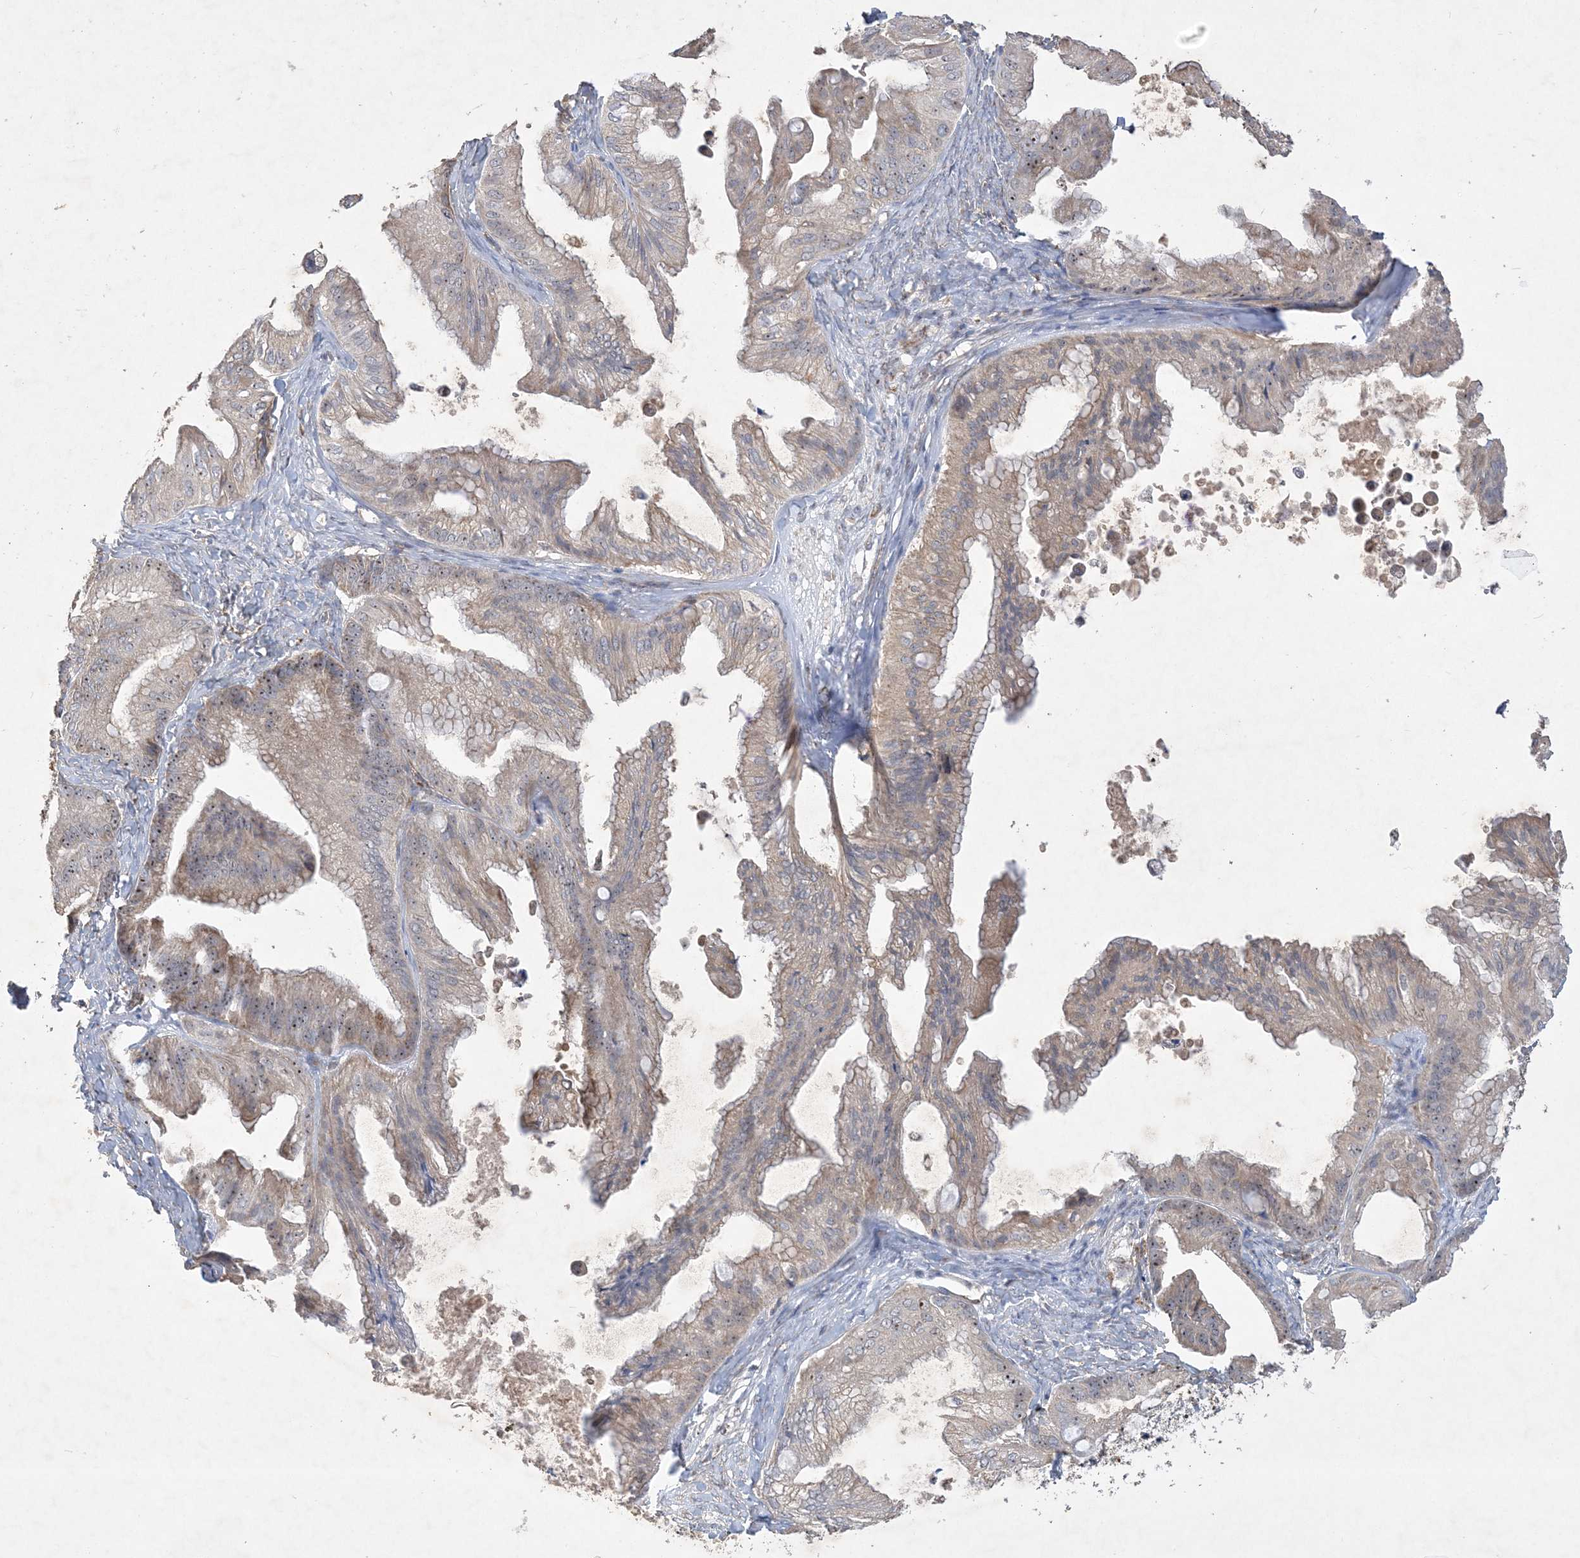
{"staining": {"intensity": "moderate", "quantity": "25%-75%", "location": "nuclear"}, "tissue": "ovarian cancer", "cell_type": "Tumor cells", "image_type": "cancer", "snomed": [{"axis": "morphology", "description": "Cystadenocarcinoma, mucinous, NOS"}, {"axis": "topography", "description": "Ovary"}], "caption": "Immunohistochemistry (IHC) histopathology image of neoplastic tissue: human ovarian cancer stained using immunohistochemistry reveals medium levels of moderate protein expression localized specifically in the nuclear of tumor cells, appearing as a nuclear brown color.", "gene": "FEZ2", "patient": {"sex": "female", "age": 71}}